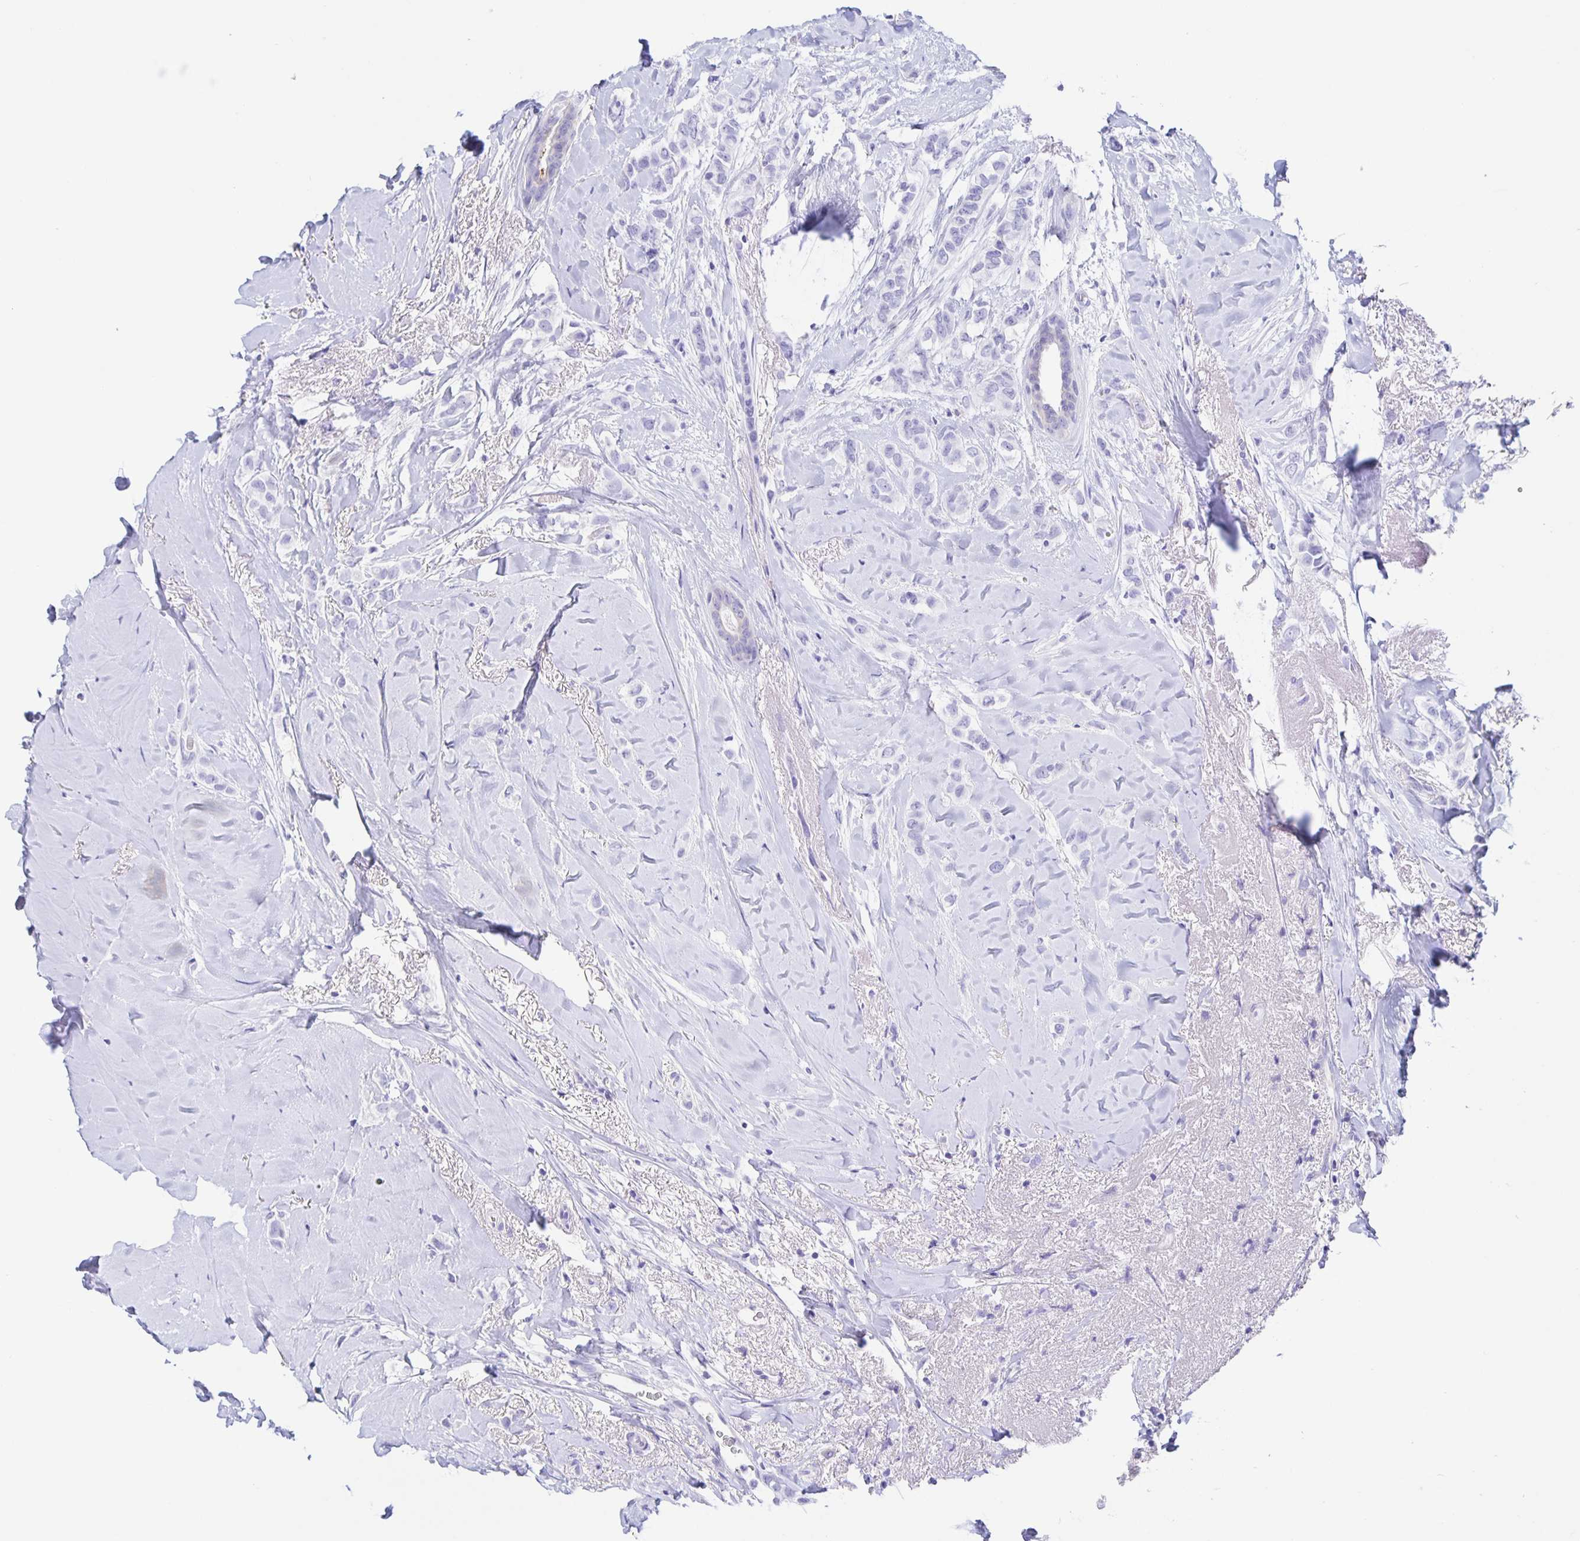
{"staining": {"intensity": "negative", "quantity": "none", "location": "none"}, "tissue": "breast cancer", "cell_type": "Tumor cells", "image_type": "cancer", "snomed": [{"axis": "morphology", "description": "Lobular carcinoma"}, {"axis": "topography", "description": "Breast"}], "caption": "This is an IHC photomicrograph of breast lobular carcinoma. There is no expression in tumor cells.", "gene": "DMBT1", "patient": {"sex": "female", "age": 66}}